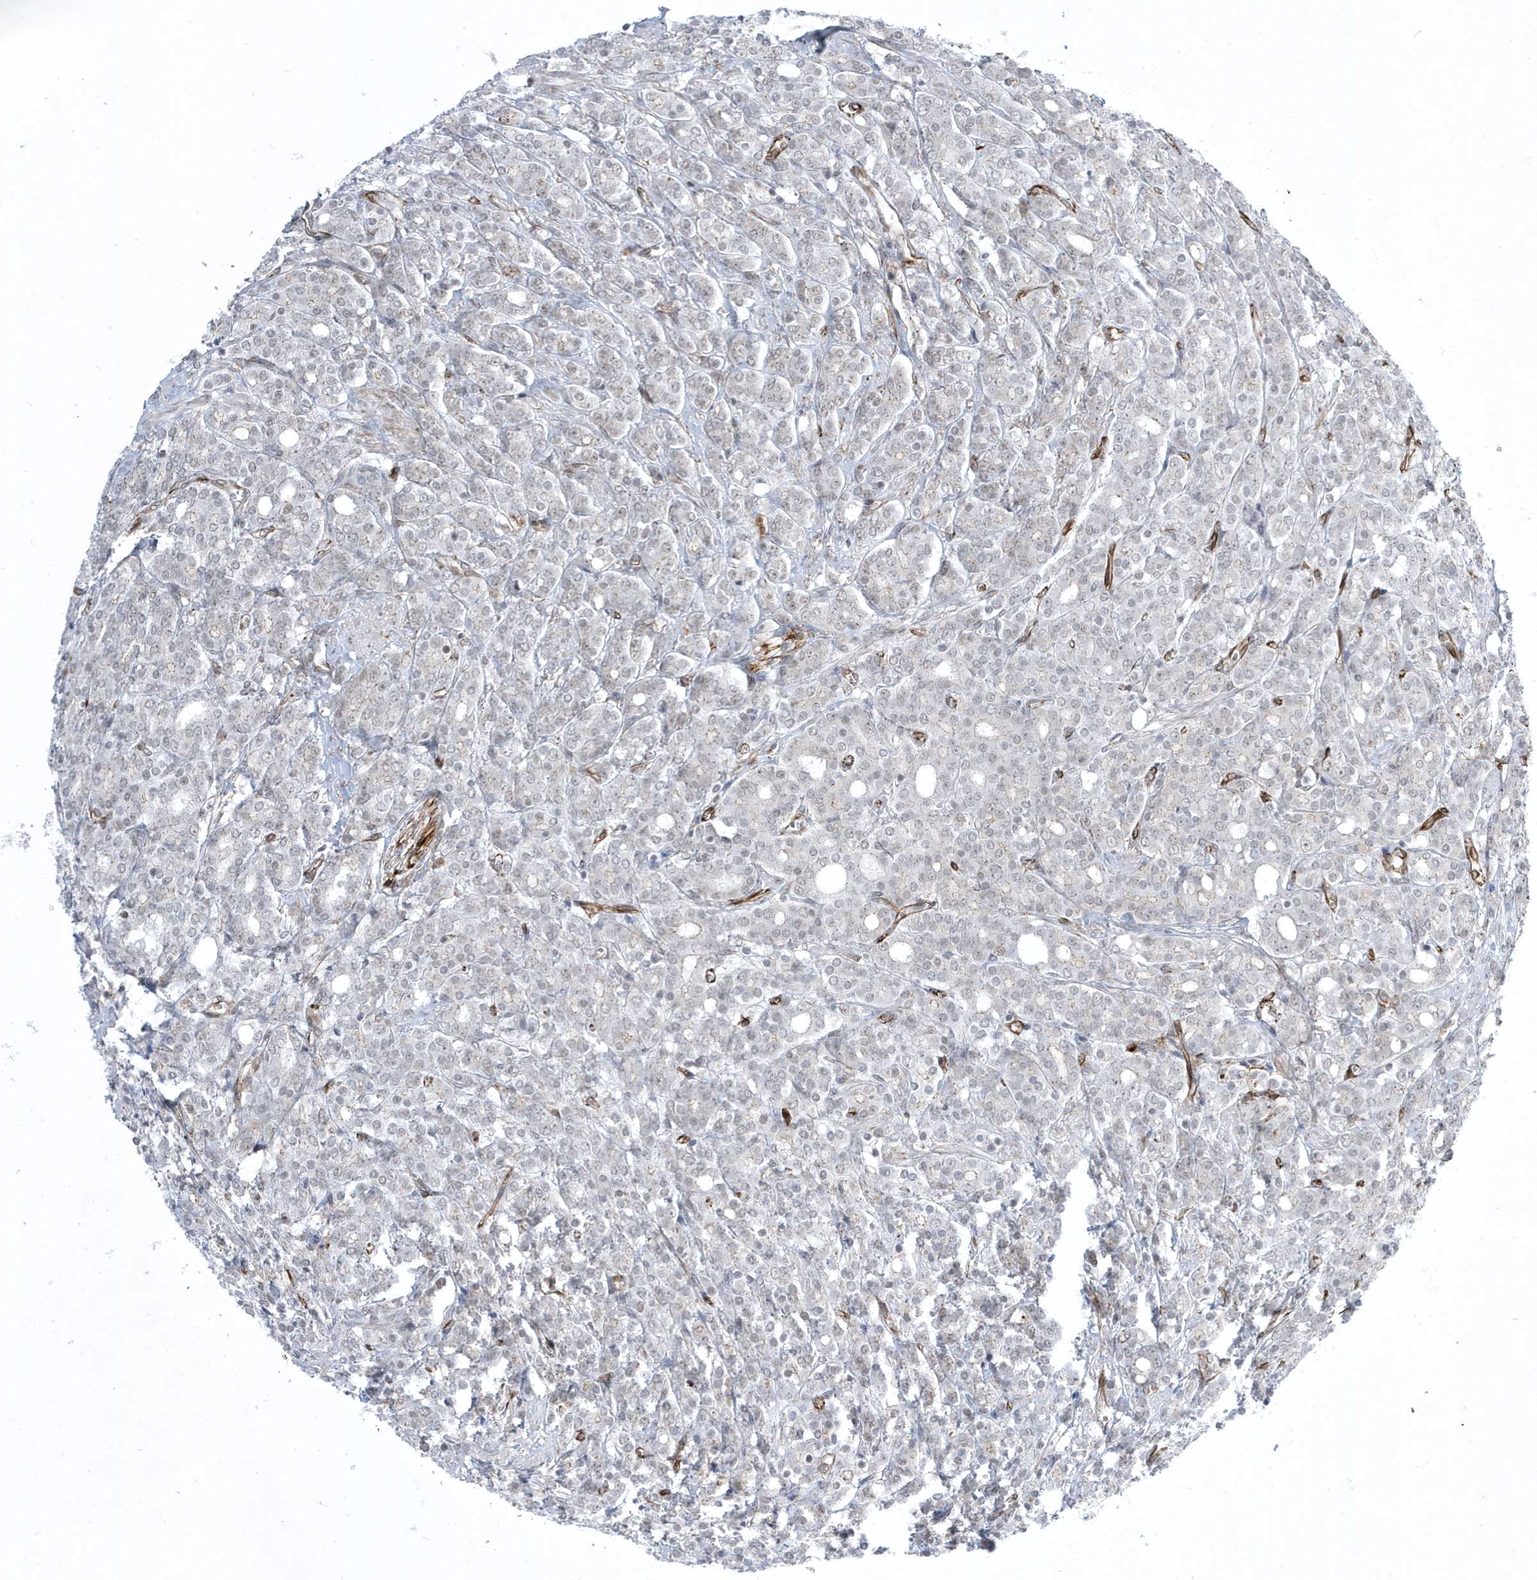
{"staining": {"intensity": "negative", "quantity": "none", "location": "none"}, "tissue": "prostate cancer", "cell_type": "Tumor cells", "image_type": "cancer", "snomed": [{"axis": "morphology", "description": "Adenocarcinoma, High grade"}, {"axis": "topography", "description": "Prostate"}], "caption": "Tumor cells are negative for protein expression in human adenocarcinoma (high-grade) (prostate).", "gene": "ADAMTSL3", "patient": {"sex": "male", "age": 62}}